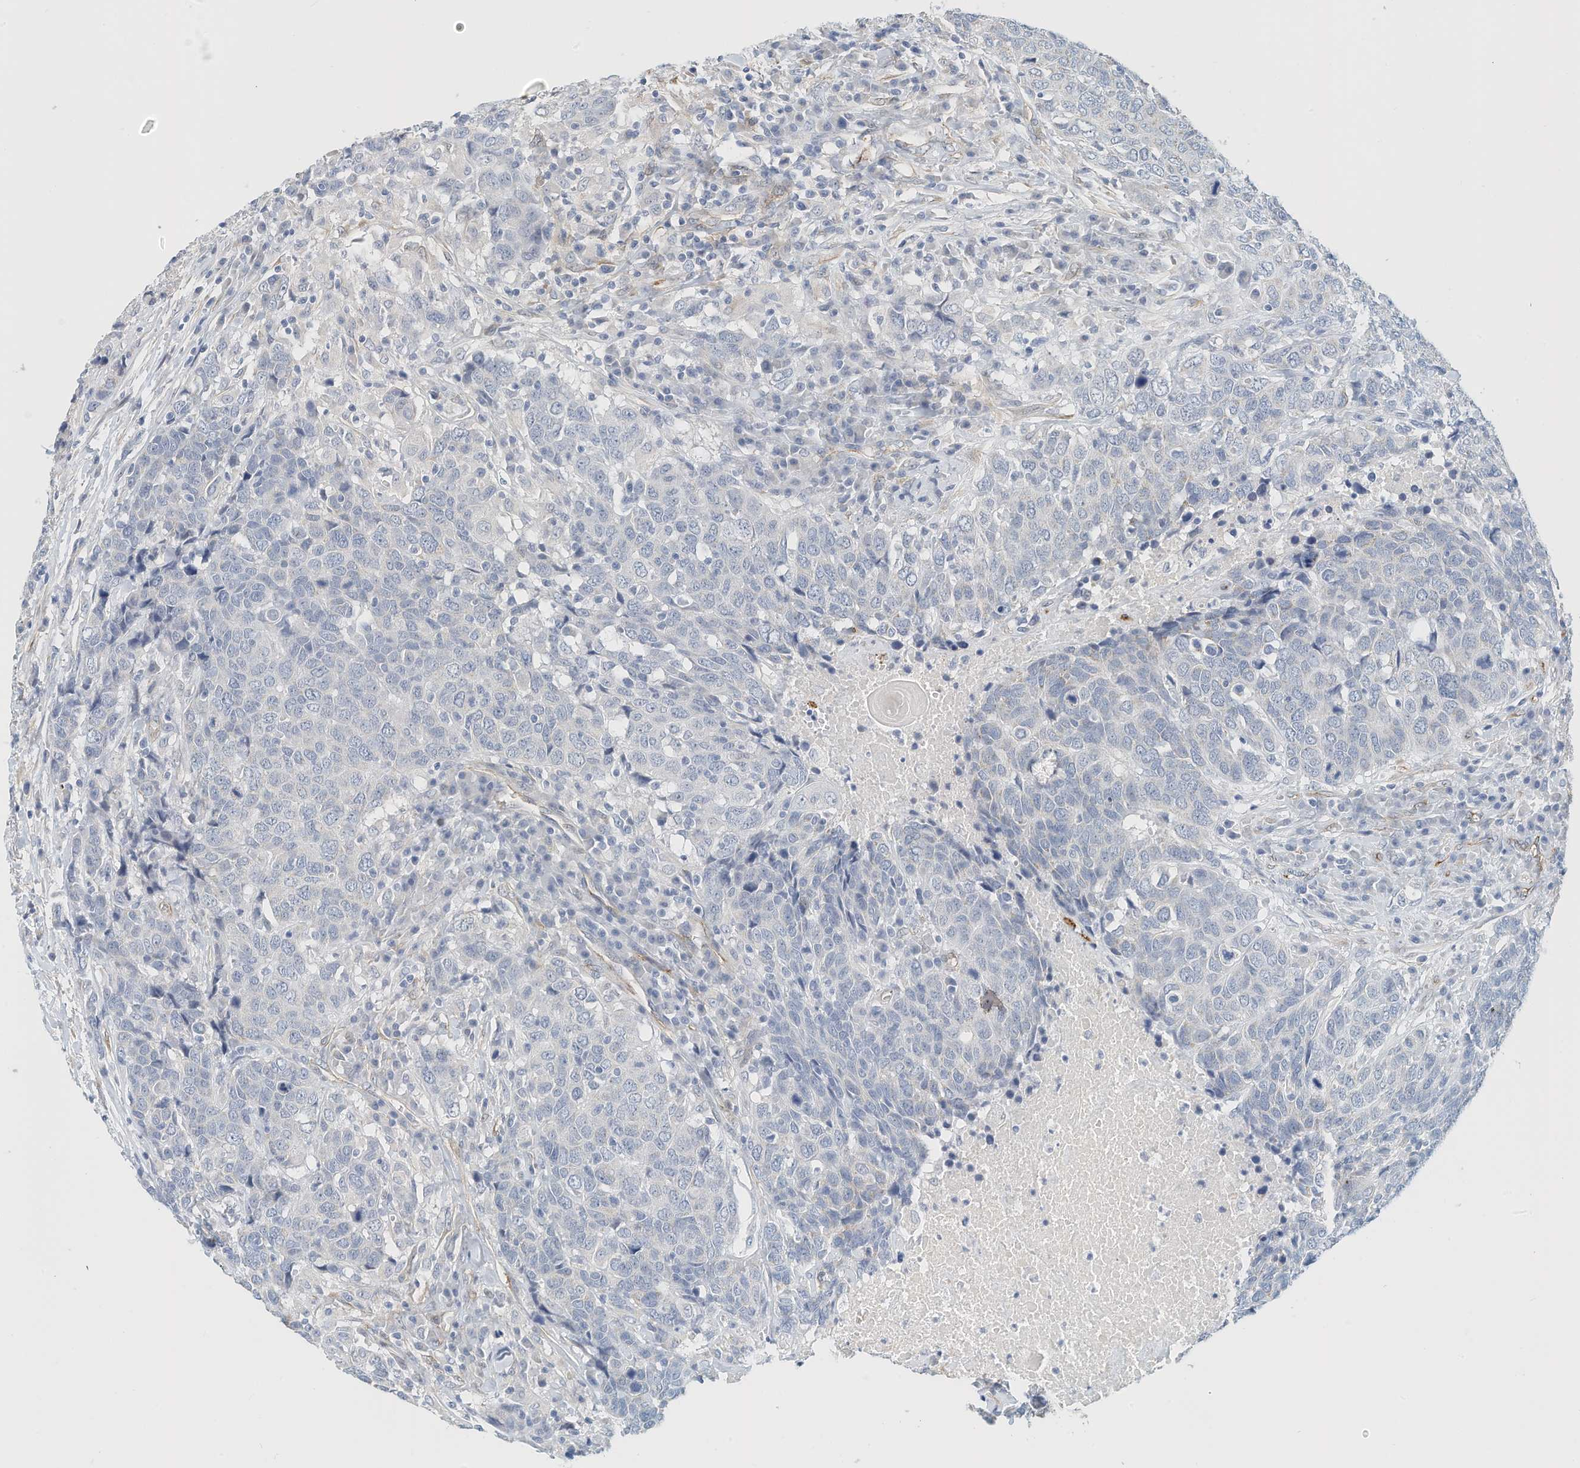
{"staining": {"intensity": "negative", "quantity": "none", "location": "none"}, "tissue": "head and neck cancer", "cell_type": "Tumor cells", "image_type": "cancer", "snomed": [{"axis": "morphology", "description": "Squamous cell carcinoma, NOS"}, {"axis": "topography", "description": "Head-Neck"}], "caption": "Head and neck cancer (squamous cell carcinoma) was stained to show a protein in brown. There is no significant staining in tumor cells.", "gene": "ARHGAP28", "patient": {"sex": "male", "age": 66}}